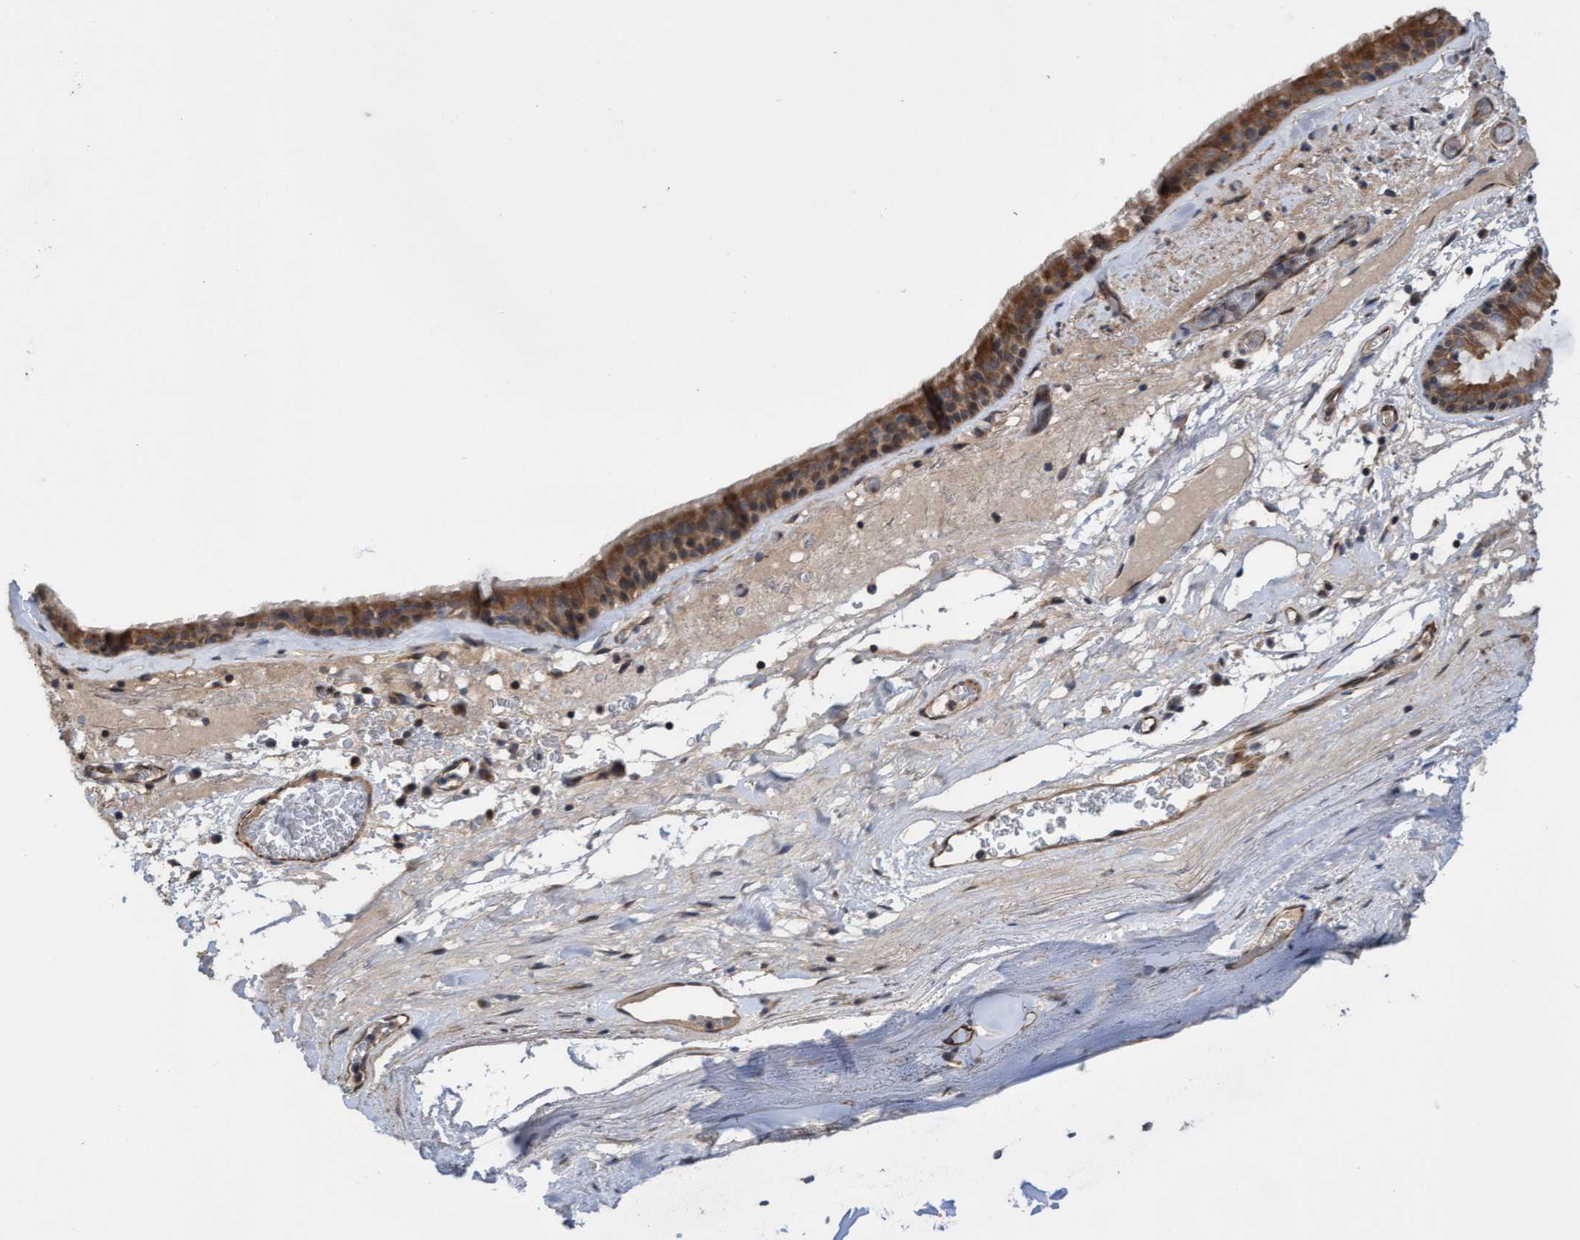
{"staining": {"intensity": "moderate", "quantity": ">75%", "location": "cytoplasmic/membranous"}, "tissue": "bronchus", "cell_type": "Respiratory epithelial cells", "image_type": "normal", "snomed": [{"axis": "morphology", "description": "Normal tissue, NOS"}, {"axis": "topography", "description": "Cartilage tissue"}], "caption": "Immunohistochemistry (IHC) (DAB) staining of benign human bronchus exhibits moderate cytoplasmic/membranous protein staining in about >75% of respiratory epithelial cells.", "gene": "ITFG1", "patient": {"sex": "female", "age": 63}}